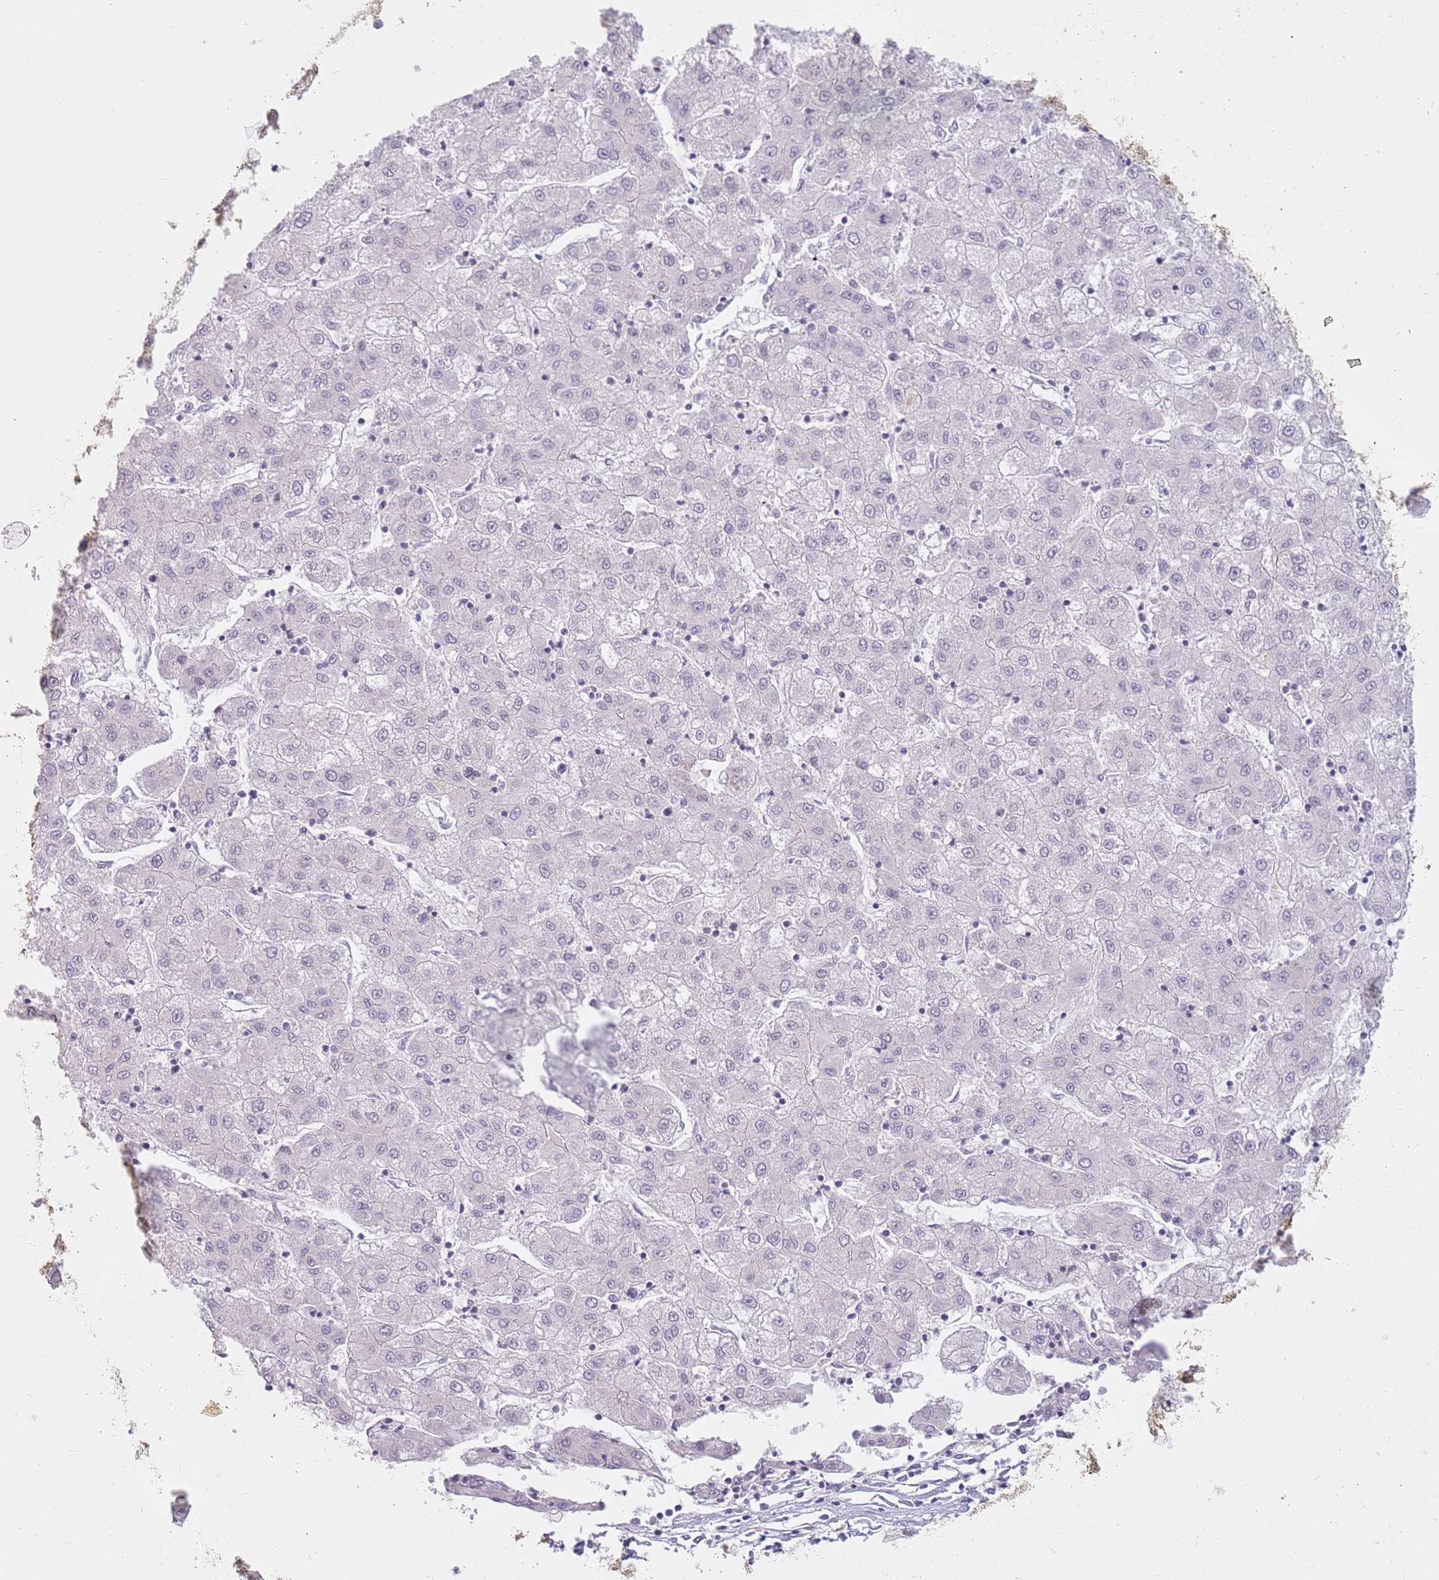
{"staining": {"intensity": "negative", "quantity": "none", "location": "none"}, "tissue": "liver cancer", "cell_type": "Tumor cells", "image_type": "cancer", "snomed": [{"axis": "morphology", "description": "Carcinoma, Hepatocellular, NOS"}, {"axis": "topography", "description": "Liver"}], "caption": "There is no significant staining in tumor cells of liver cancer (hepatocellular carcinoma). (Brightfield microscopy of DAB immunohistochemistry (IHC) at high magnification).", "gene": "ZNF574", "patient": {"sex": "male", "age": 72}}